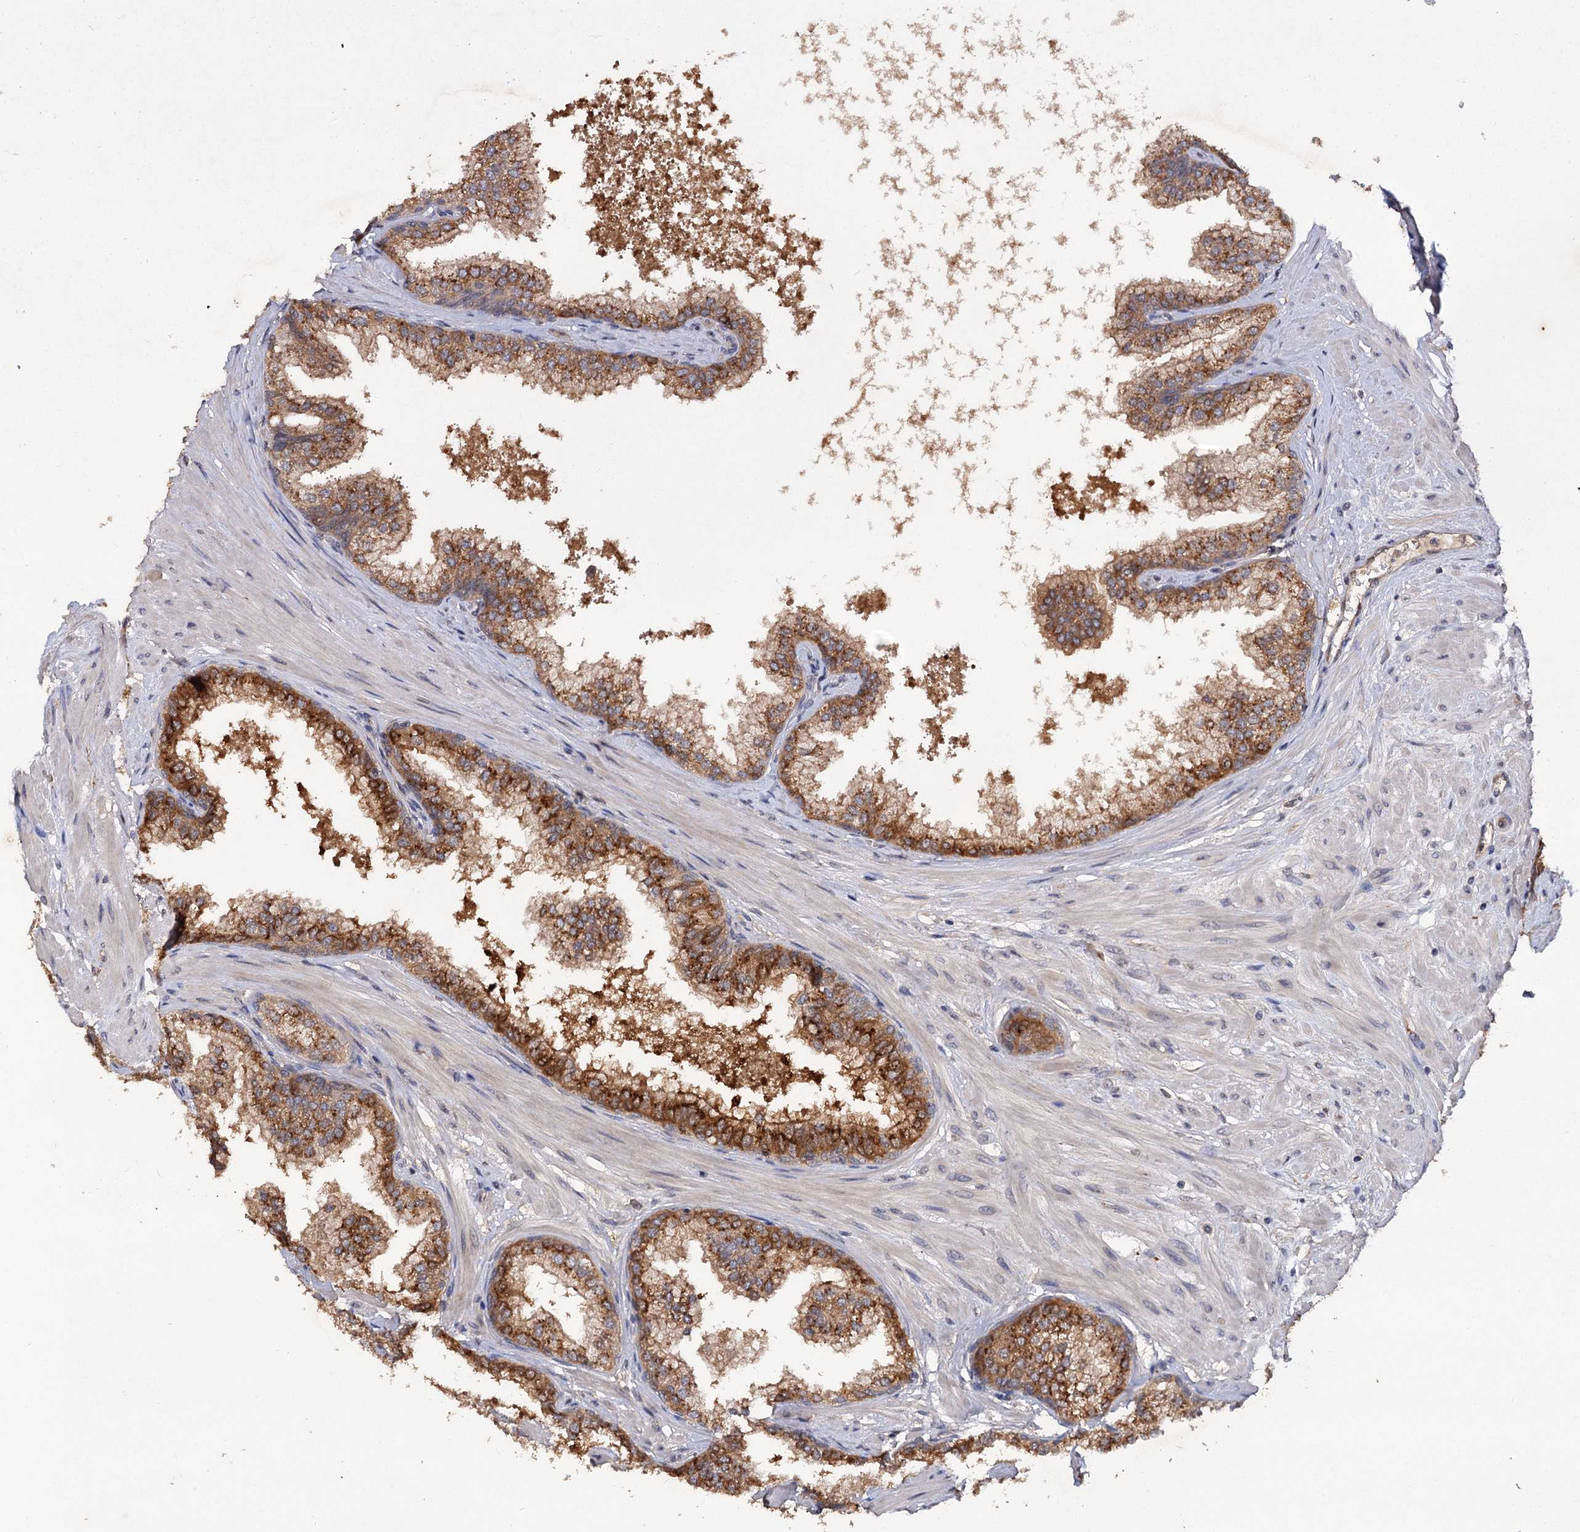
{"staining": {"intensity": "strong", "quantity": ">75%", "location": "cytoplasmic/membranous"}, "tissue": "prostate", "cell_type": "Glandular cells", "image_type": "normal", "snomed": [{"axis": "morphology", "description": "Normal tissue, NOS"}, {"axis": "topography", "description": "Prostate"}], "caption": "Prostate stained with DAB immunohistochemistry (IHC) displays high levels of strong cytoplasmic/membranous positivity in approximately >75% of glandular cells.", "gene": "NUDCD2", "patient": {"sex": "male", "age": 60}}